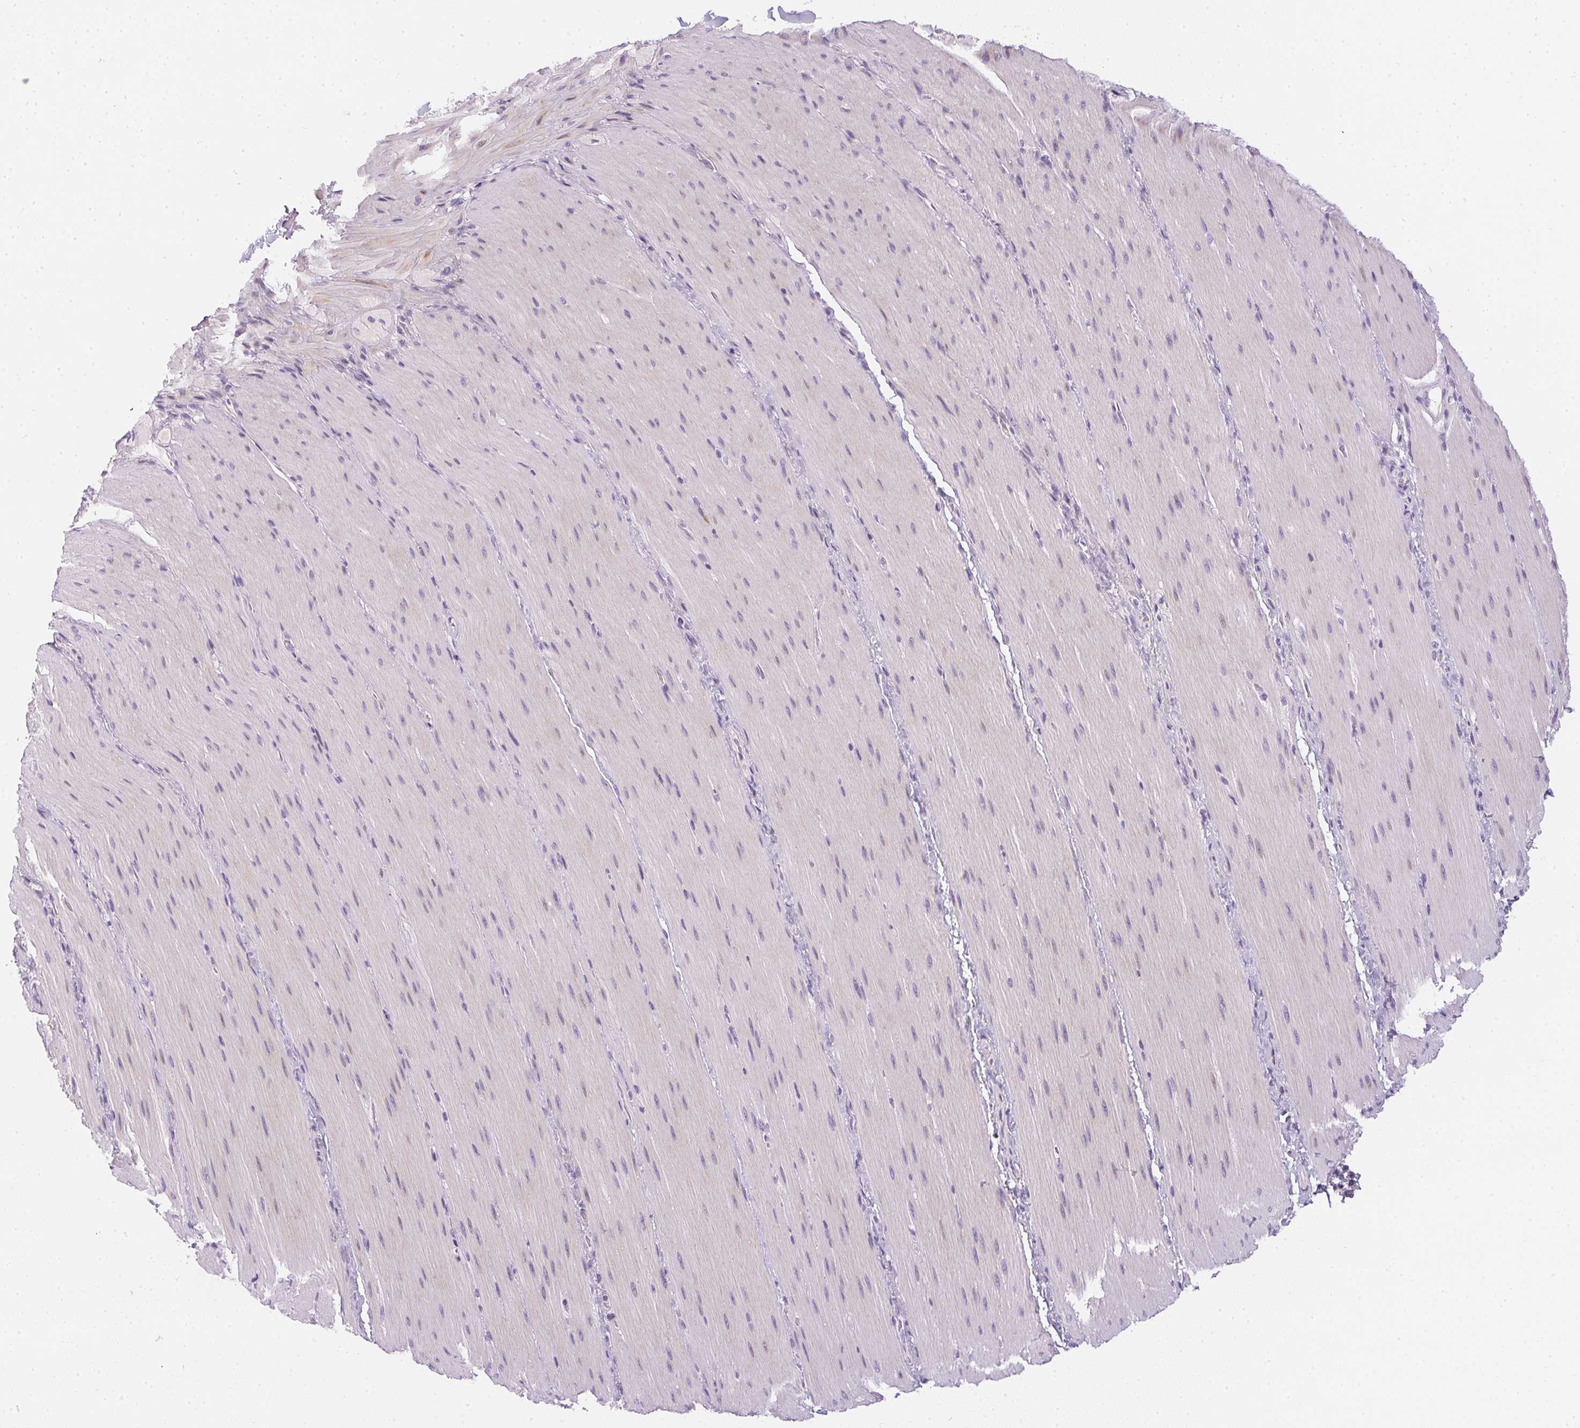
{"staining": {"intensity": "negative", "quantity": "none", "location": "none"}, "tissue": "smooth muscle", "cell_type": "Smooth muscle cells", "image_type": "normal", "snomed": [{"axis": "morphology", "description": "Normal tissue, NOS"}, {"axis": "topography", "description": "Smooth muscle"}, {"axis": "topography", "description": "Colon"}], "caption": "IHC of normal human smooth muscle shows no staining in smooth muscle cells. (Brightfield microscopy of DAB immunohistochemistry at high magnification).", "gene": "GSDMC", "patient": {"sex": "male", "age": 73}}